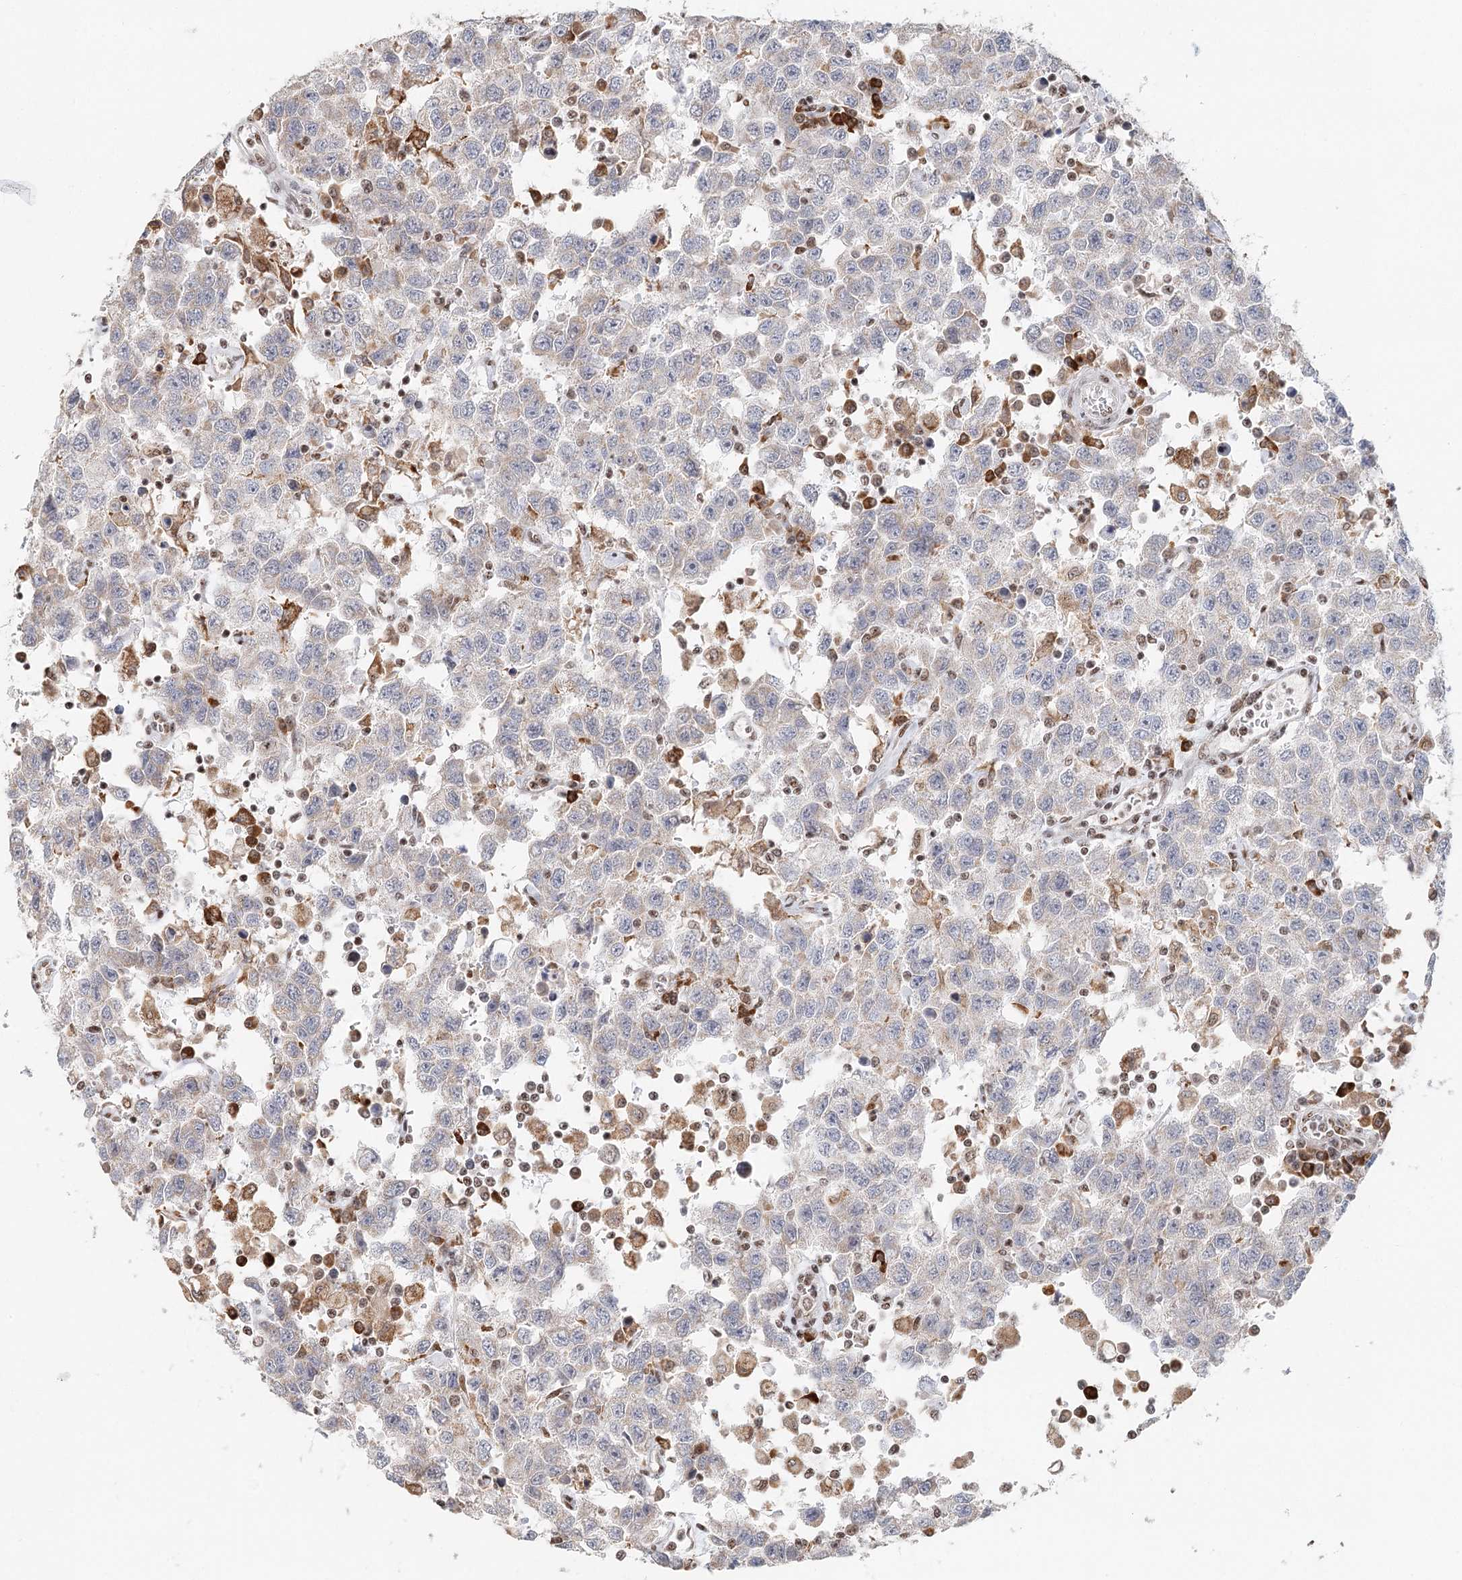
{"staining": {"intensity": "negative", "quantity": "none", "location": "none"}, "tissue": "testis cancer", "cell_type": "Tumor cells", "image_type": "cancer", "snomed": [{"axis": "morphology", "description": "Seminoma, NOS"}, {"axis": "topography", "description": "Testis"}], "caption": "Photomicrograph shows no protein expression in tumor cells of testis cancer (seminoma) tissue. The staining was performed using DAB to visualize the protein expression in brown, while the nuclei were stained in blue with hematoxylin (Magnification: 20x).", "gene": "BNIP5", "patient": {"sex": "male", "age": 41}}